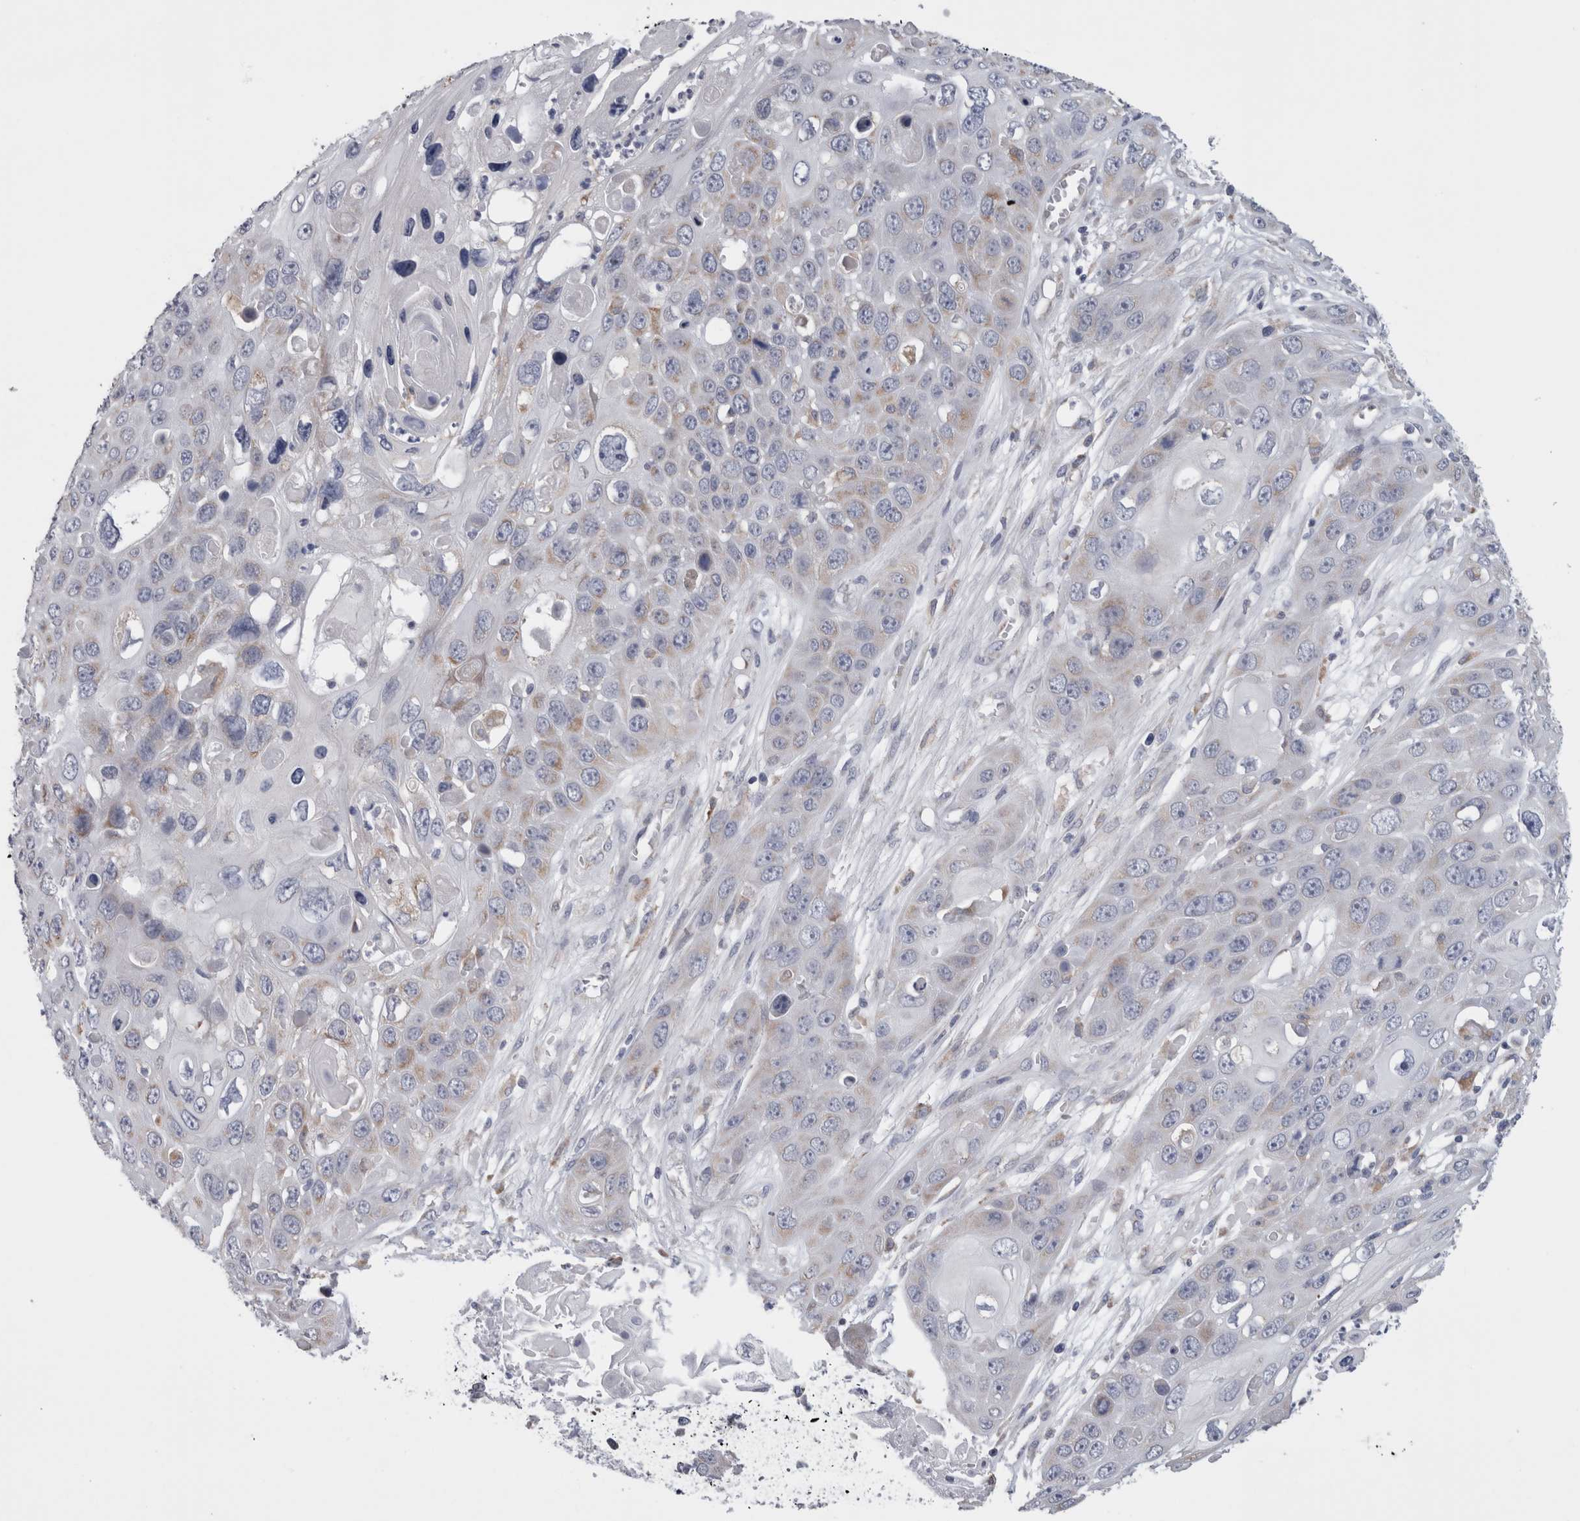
{"staining": {"intensity": "weak", "quantity": "<25%", "location": "cytoplasmic/membranous"}, "tissue": "skin cancer", "cell_type": "Tumor cells", "image_type": "cancer", "snomed": [{"axis": "morphology", "description": "Squamous cell carcinoma, NOS"}, {"axis": "topography", "description": "Skin"}], "caption": "Skin squamous cell carcinoma was stained to show a protein in brown. There is no significant expression in tumor cells.", "gene": "GDAP1", "patient": {"sex": "male", "age": 55}}